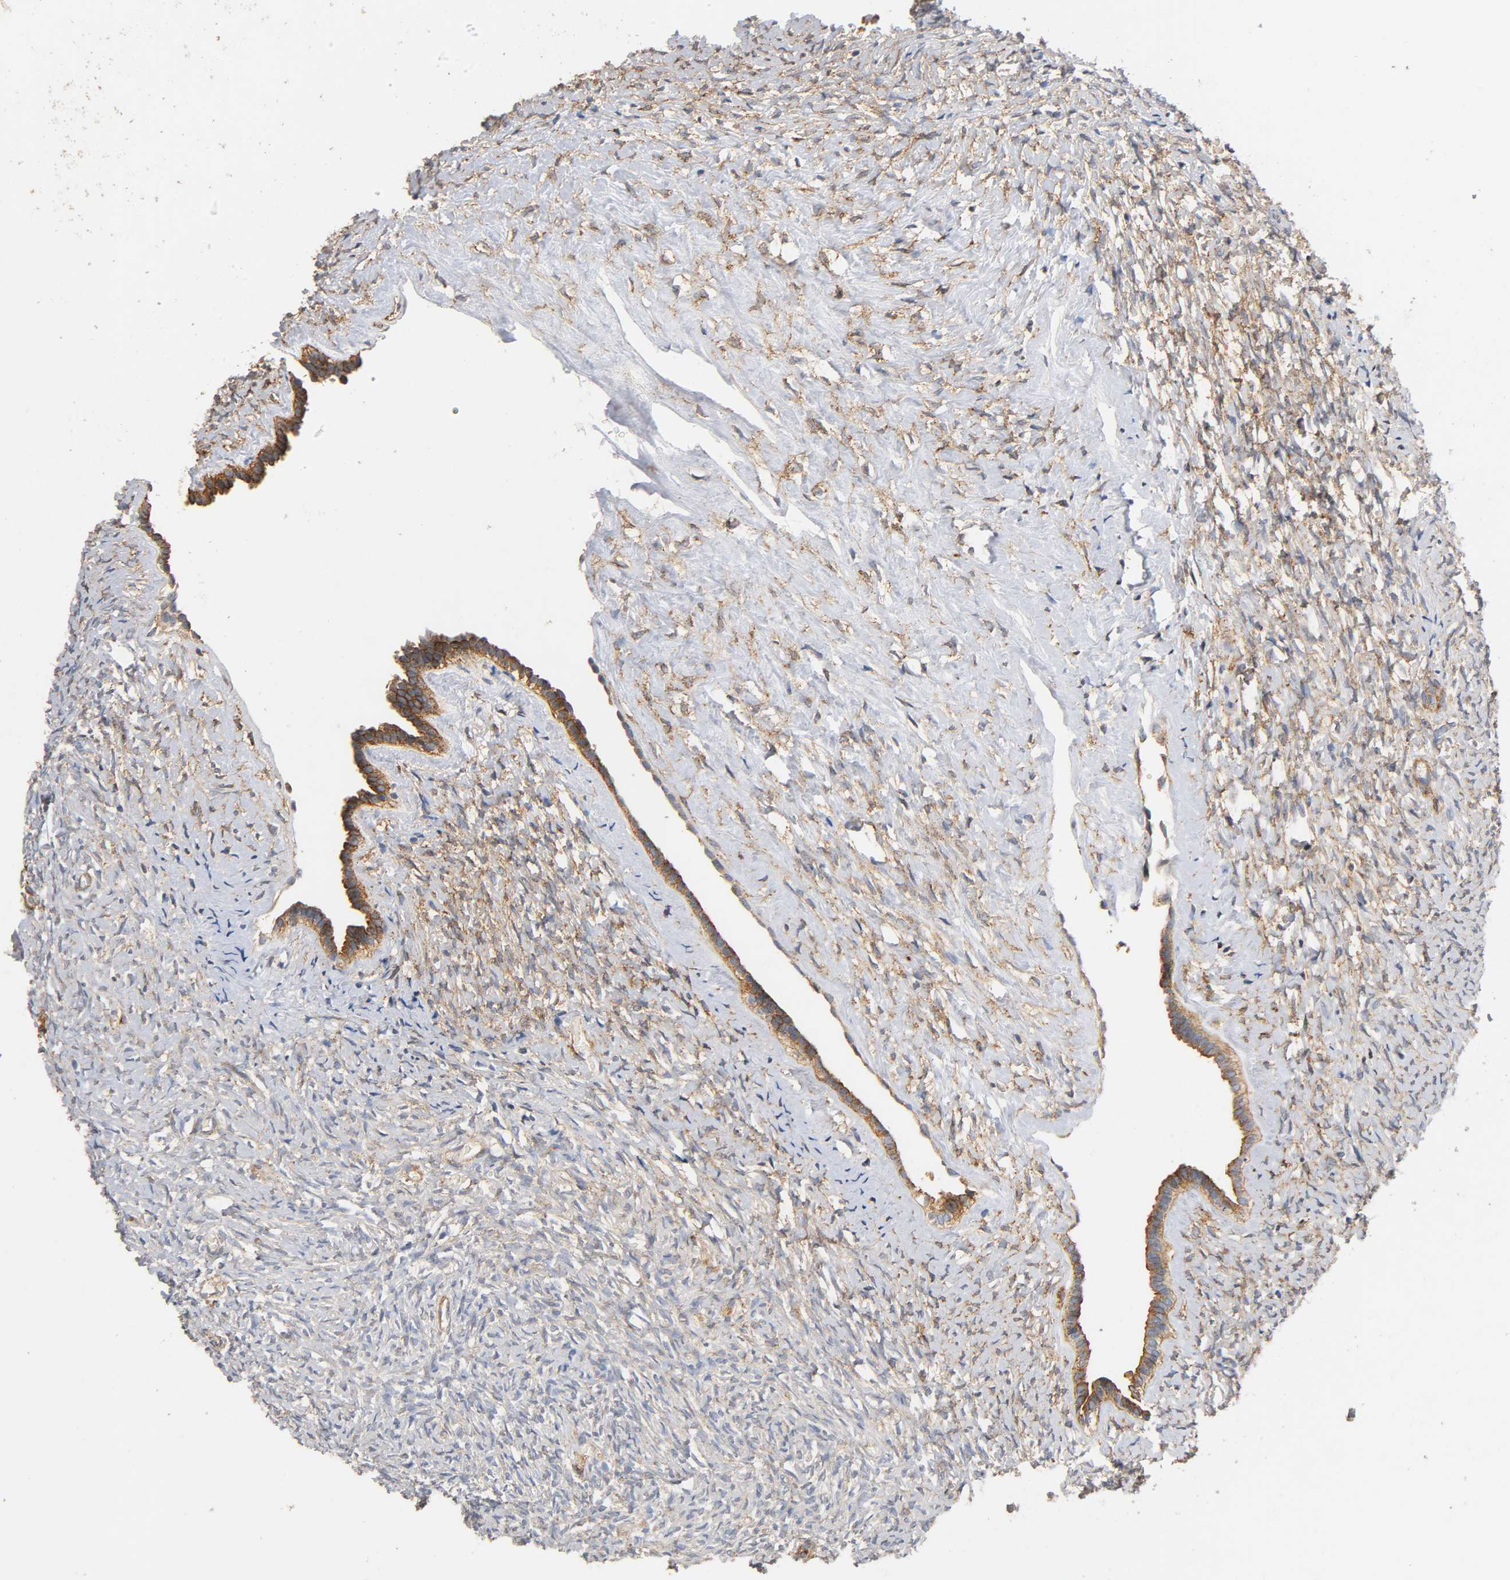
{"staining": {"intensity": "moderate", "quantity": "25%-75%", "location": "cytoplasmic/membranous"}, "tissue": "ovary", "cell_type": "Follicle cells", "image_type": "normal", "snomed": [{"axis": "morphology", "description": "Normal tissue, NOS"}, {"axis": "topography", "description": "Ovary"}], "caption": "Immunohistochemical staining of unremarkable ovary displays 25%-75% levels of moderate cytoplasmic/membranous protein positivity in about 25%-75% of follicle cells.", "gene": "IFITM2", "patient": {"sex": "female", "age": 35}}